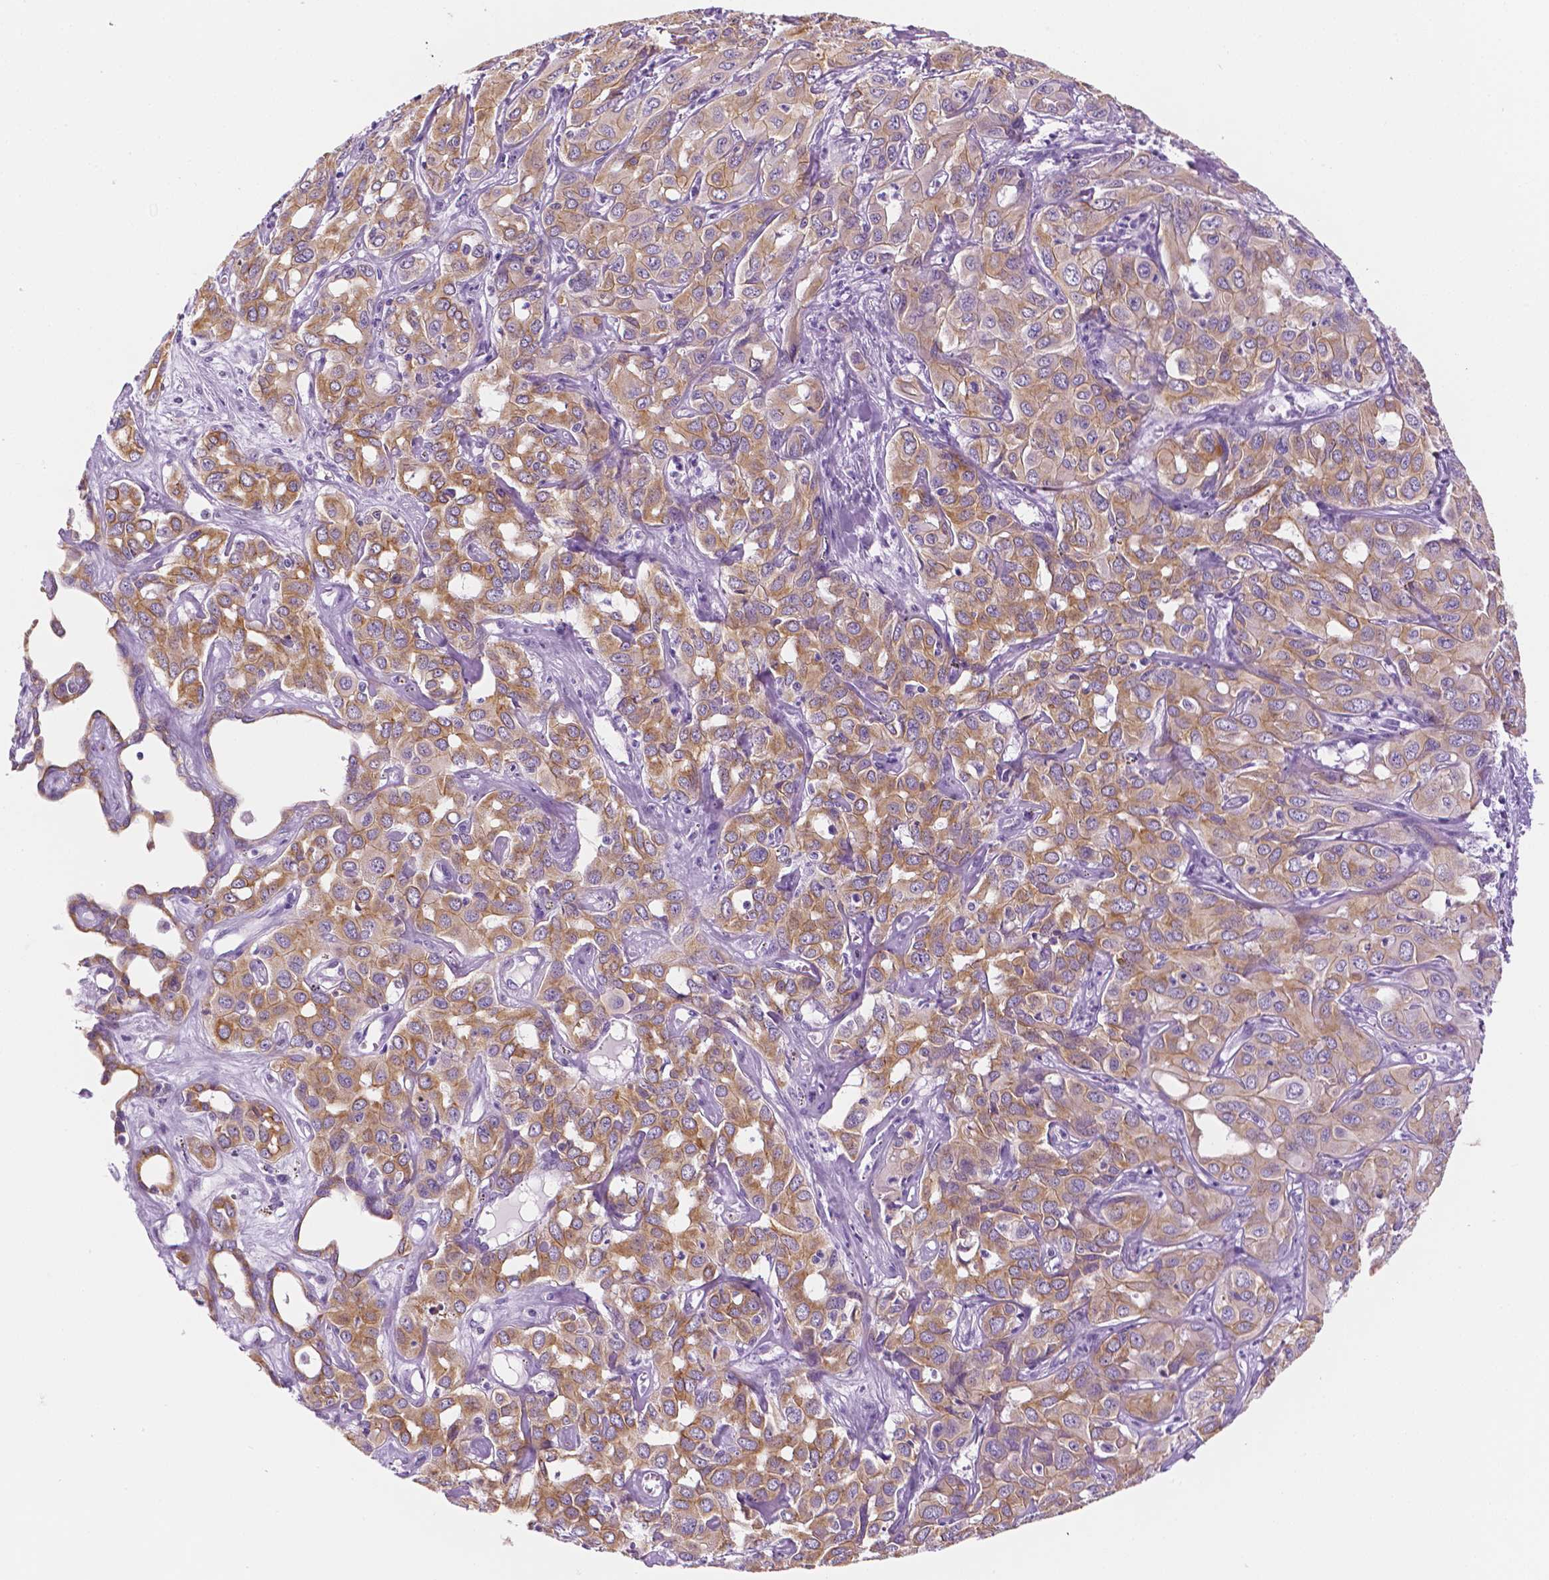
{"staining": {"intensity": "moderate", "quantity": ">75%", "location": "cytoplasmic/membranous"}, "tissue": "liver cancer", "cell_type": "Tumor cells", "image_type": "cancer", "snomed": [{"axis": "morphology", "description": "Cholangiocarcinoma"}, {"axis": "topography", "description": "Liver"}], "caption": "Immunohistochemical staining of liver cancer displays medium levels of moderate cytoplasmic/membranous staining in approximately >75% of tumor cells. (DAB IHC with brightfield microscopy, high magnification).", "gene": "PPL", "patient": {"sex": "female", "age": 60}}